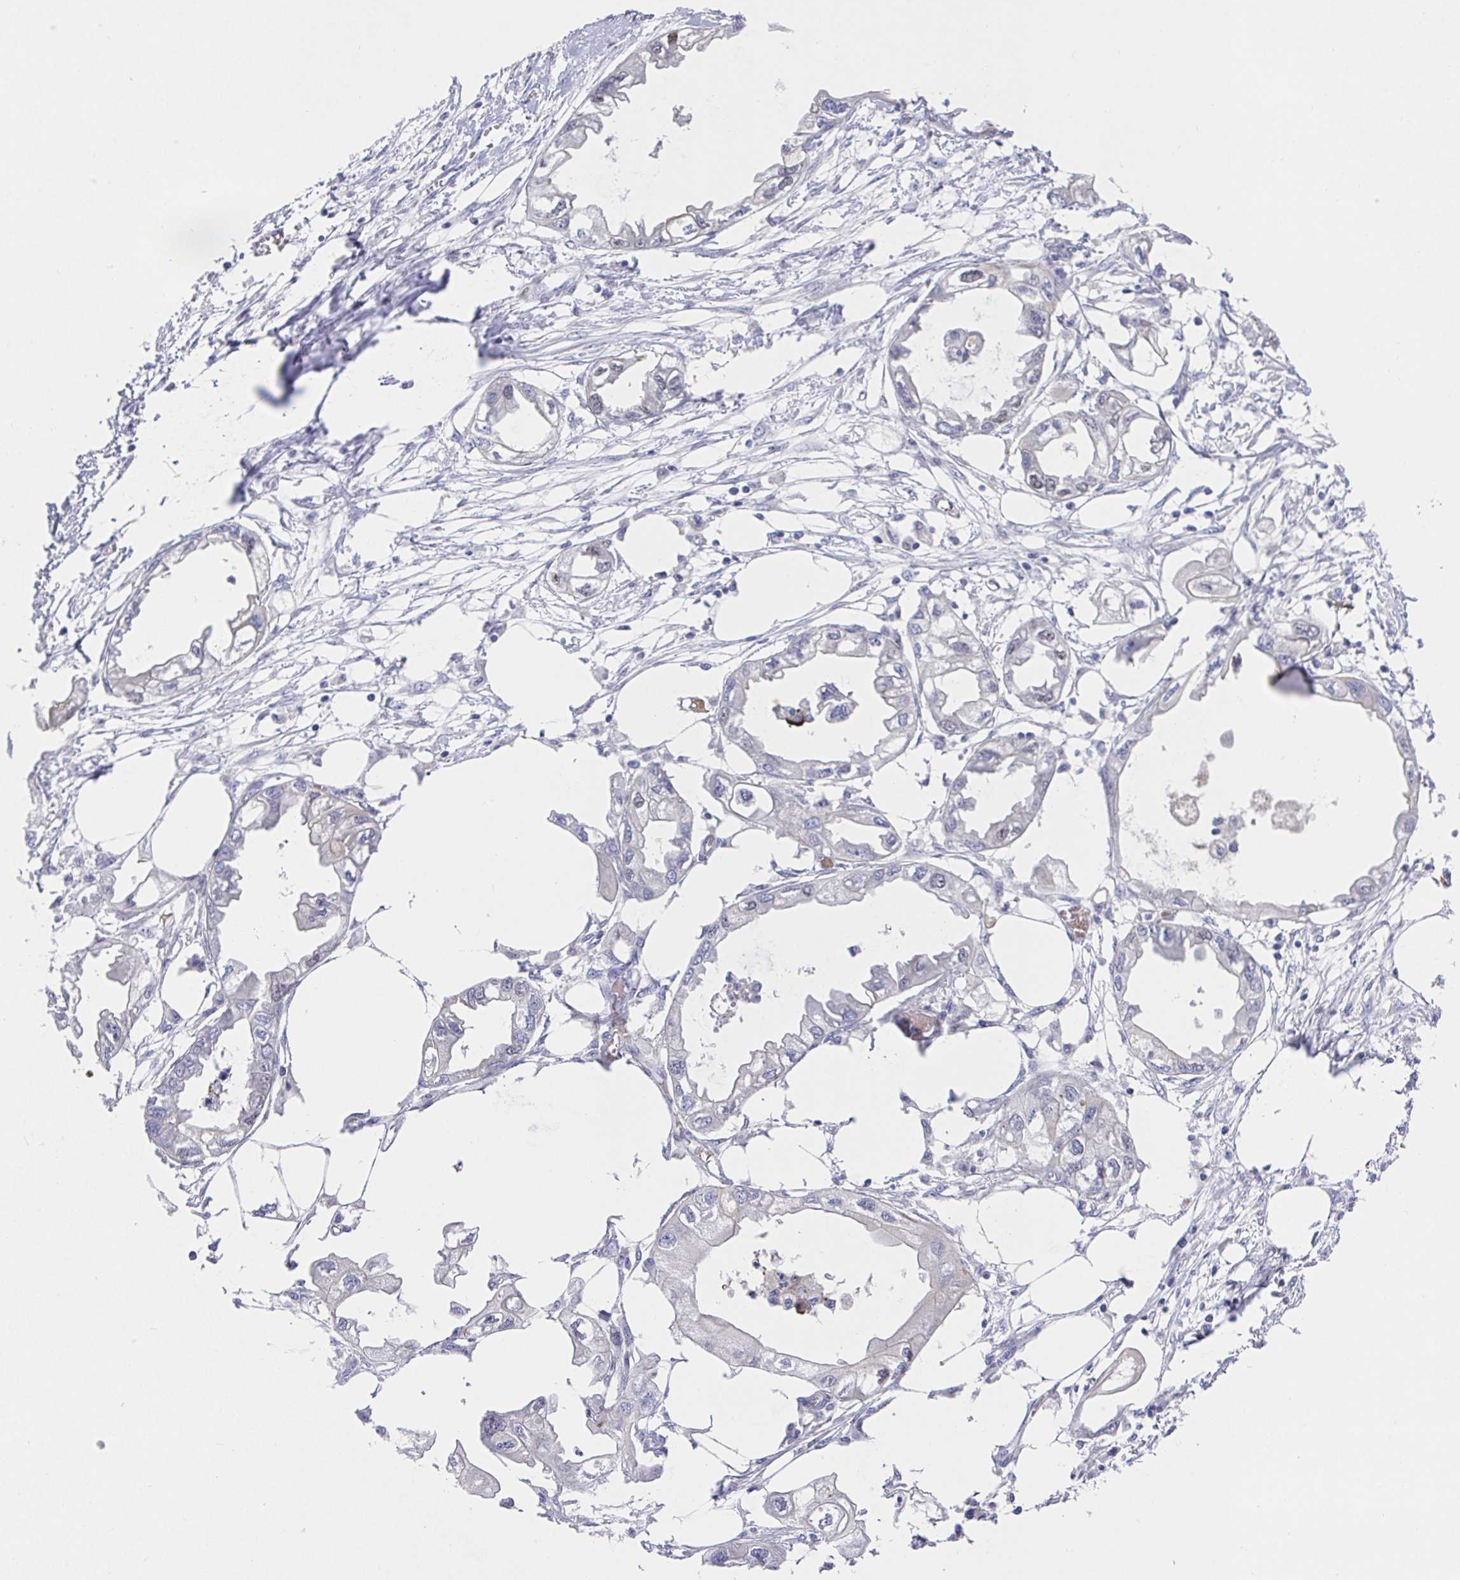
{"staining": {"intensity": "negative", "quantity": "none", "location": "none"}, "tissue": "endometrial cancer", "cell_type": "Tumor cells", "image_type": "cancer", "snomed": [{"axis": "morphology", "description": "Adenocarcinoma, NOS"}, {"axis": "morphology", "description": "Adenocarcinoma, metastatic, NOS"}, {"axis": "topography", "description": "Adipose tissue"}, {"axis": "topography", "description": "Endometrium"}], "caption": "This is a photomicrograph of immunohistochemistry (IHC) staining of endometrial adenocarcinoma, which shows no staining in tumor cells.", "gene": "TIMELESS", "patient": {"sex": "female", "age": 67}}